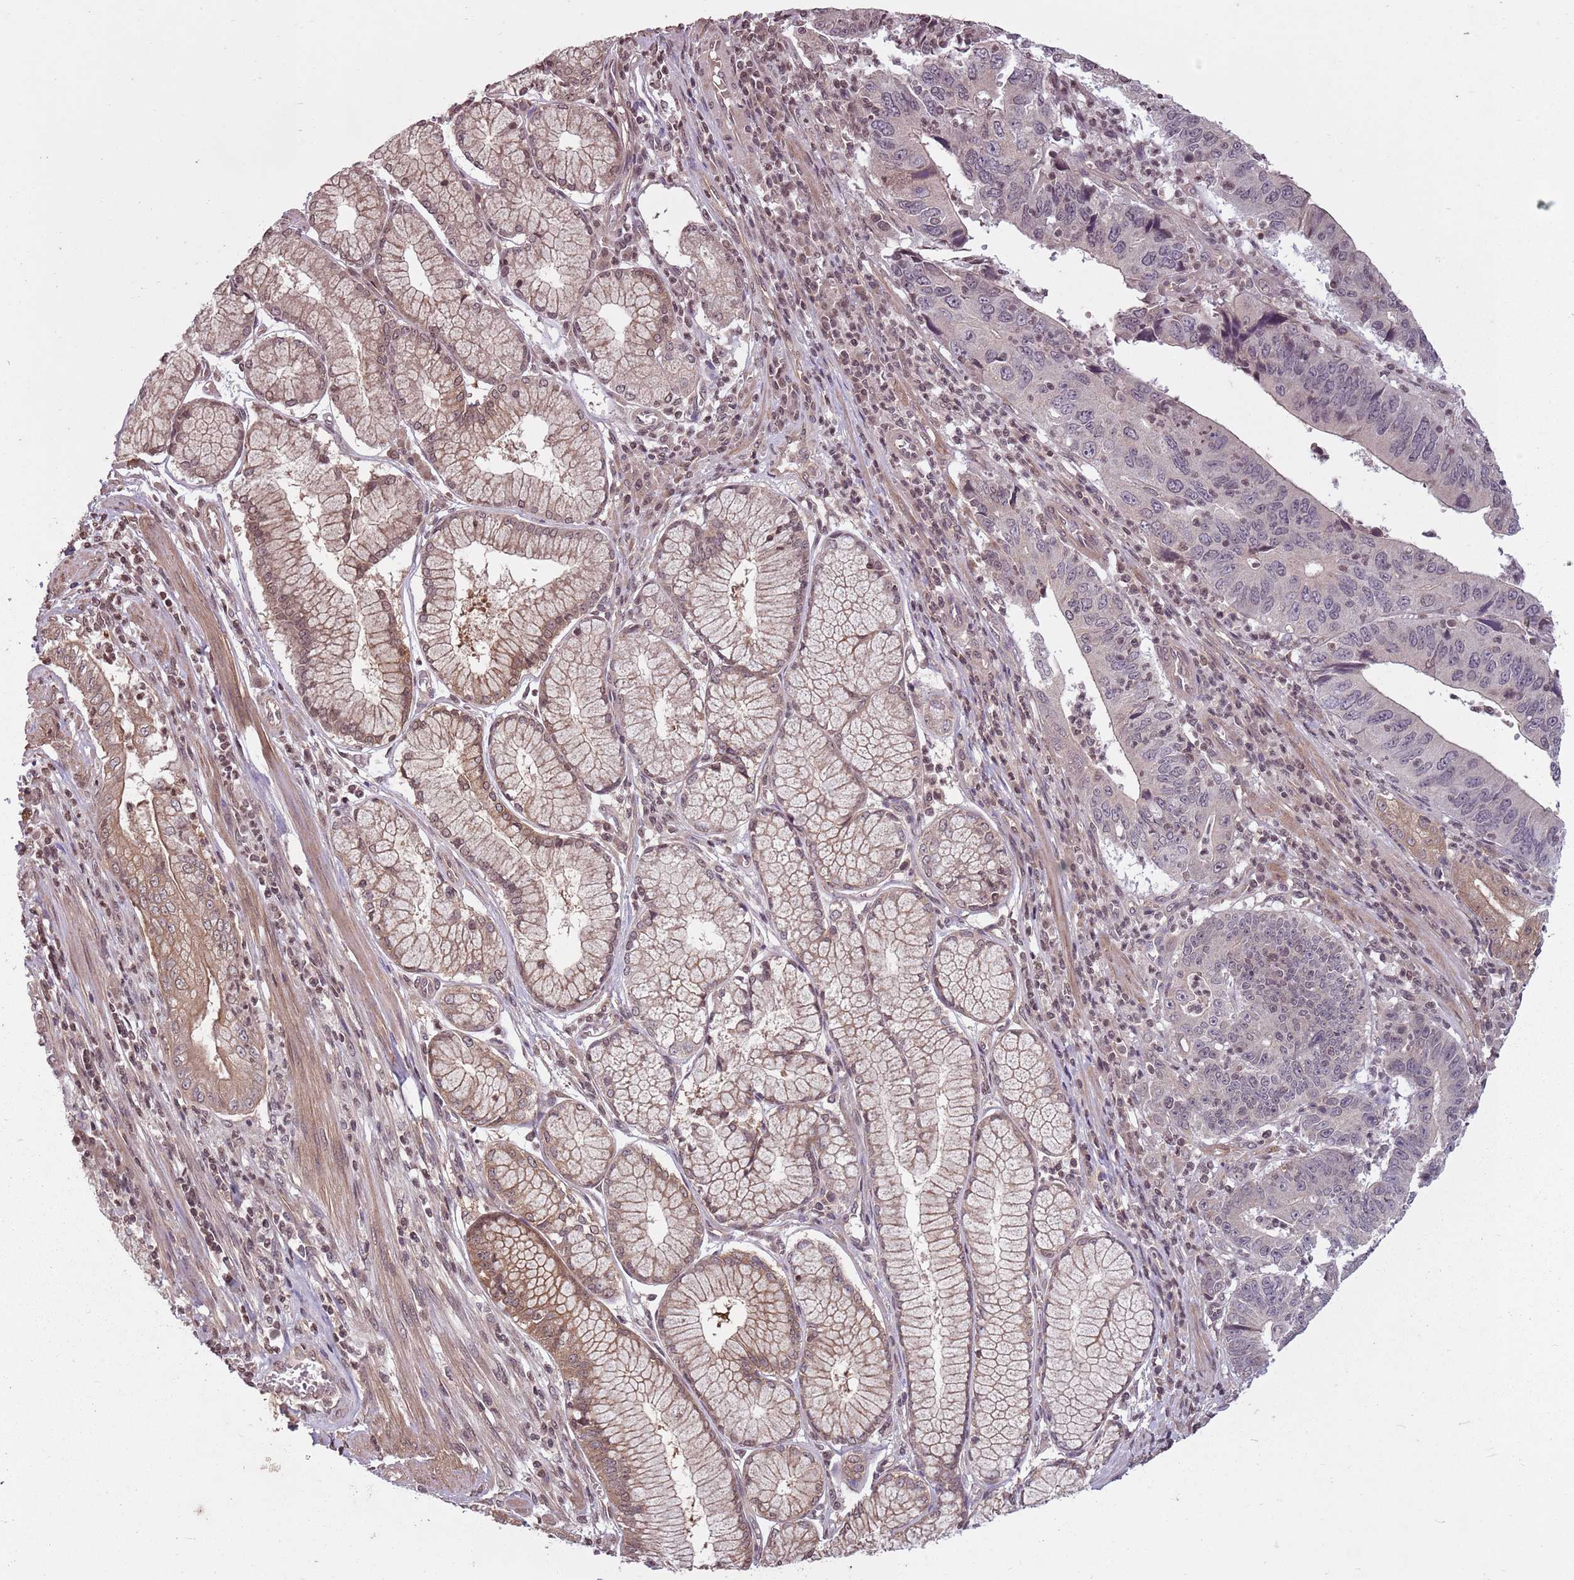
{"staining": {"intensity": "weak", "quantity": "<25%", "location": "nuclear"}, "tissue": "stomach cancer", "cell_type": "Tumor cells", "image_type": "cancer", "snomed": [{"axis": "morphology", "description": "Adenocarcinoma, NOS"}, {"axis": "topography", "description": "Stomach"}], "caption": "Human adenocarcinoma (stomach) stained for a protein using immunohistochemistry (IHC) reveals no positivity in tumor cells.", "gene": "CAPN9", "patient": {"sex": "male", "age": 59}}